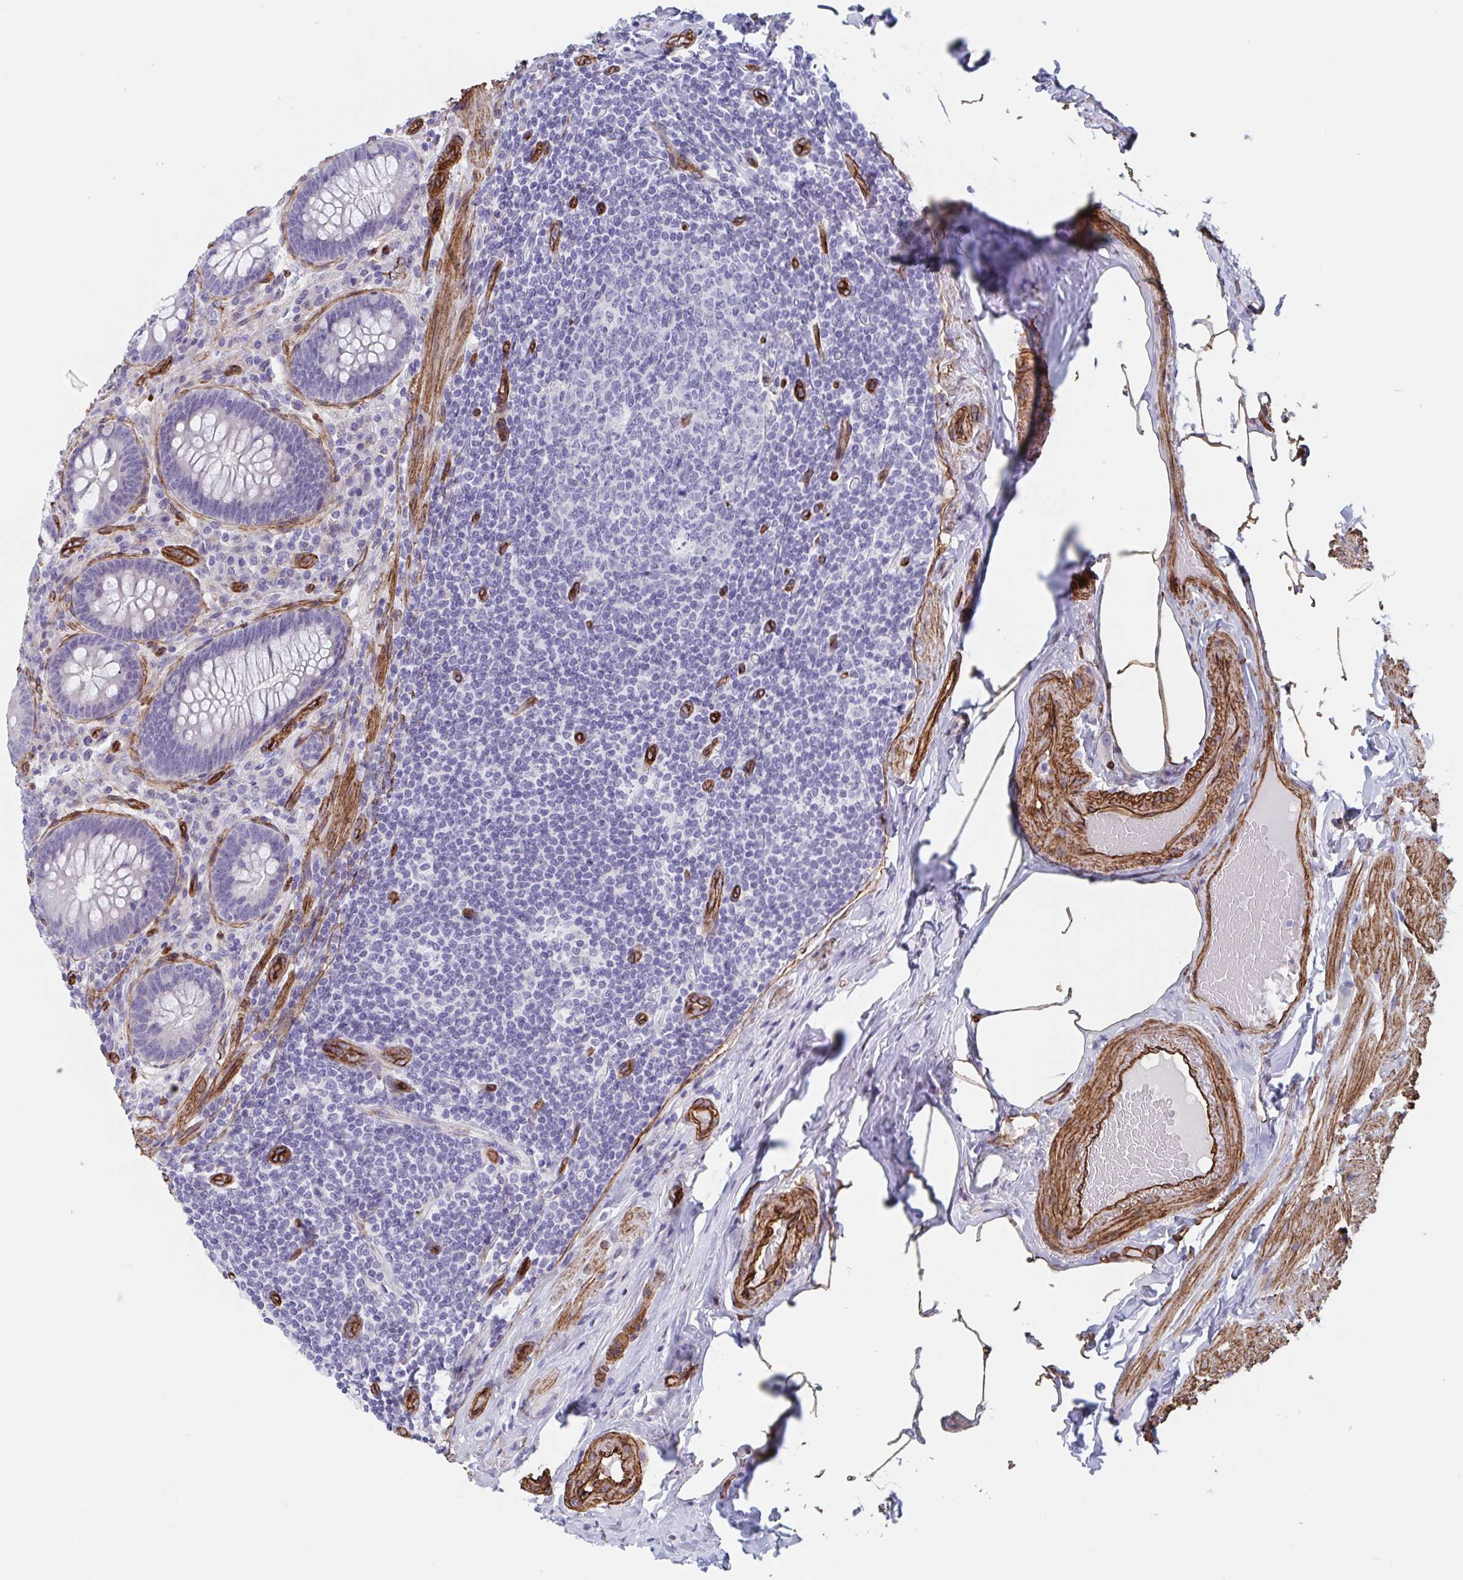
{"staining": {"intensity": "negative", "quantity": "none", "location": "none"}, "tissue": "appendix", "cell_type": "Glandular cells", "image_type": "normal", "snomed": [{"axis": "morphology", "description": "Normal tissue, NOS"}, {"axis": "topography", "description": "Appendix"}], "caption": "IHC micrograph of benign appendix stained for a protein (brown), which shows no expression in glandular cells.", "gene": "CITED4", "patient": {"sex": "male", "age": 71}}